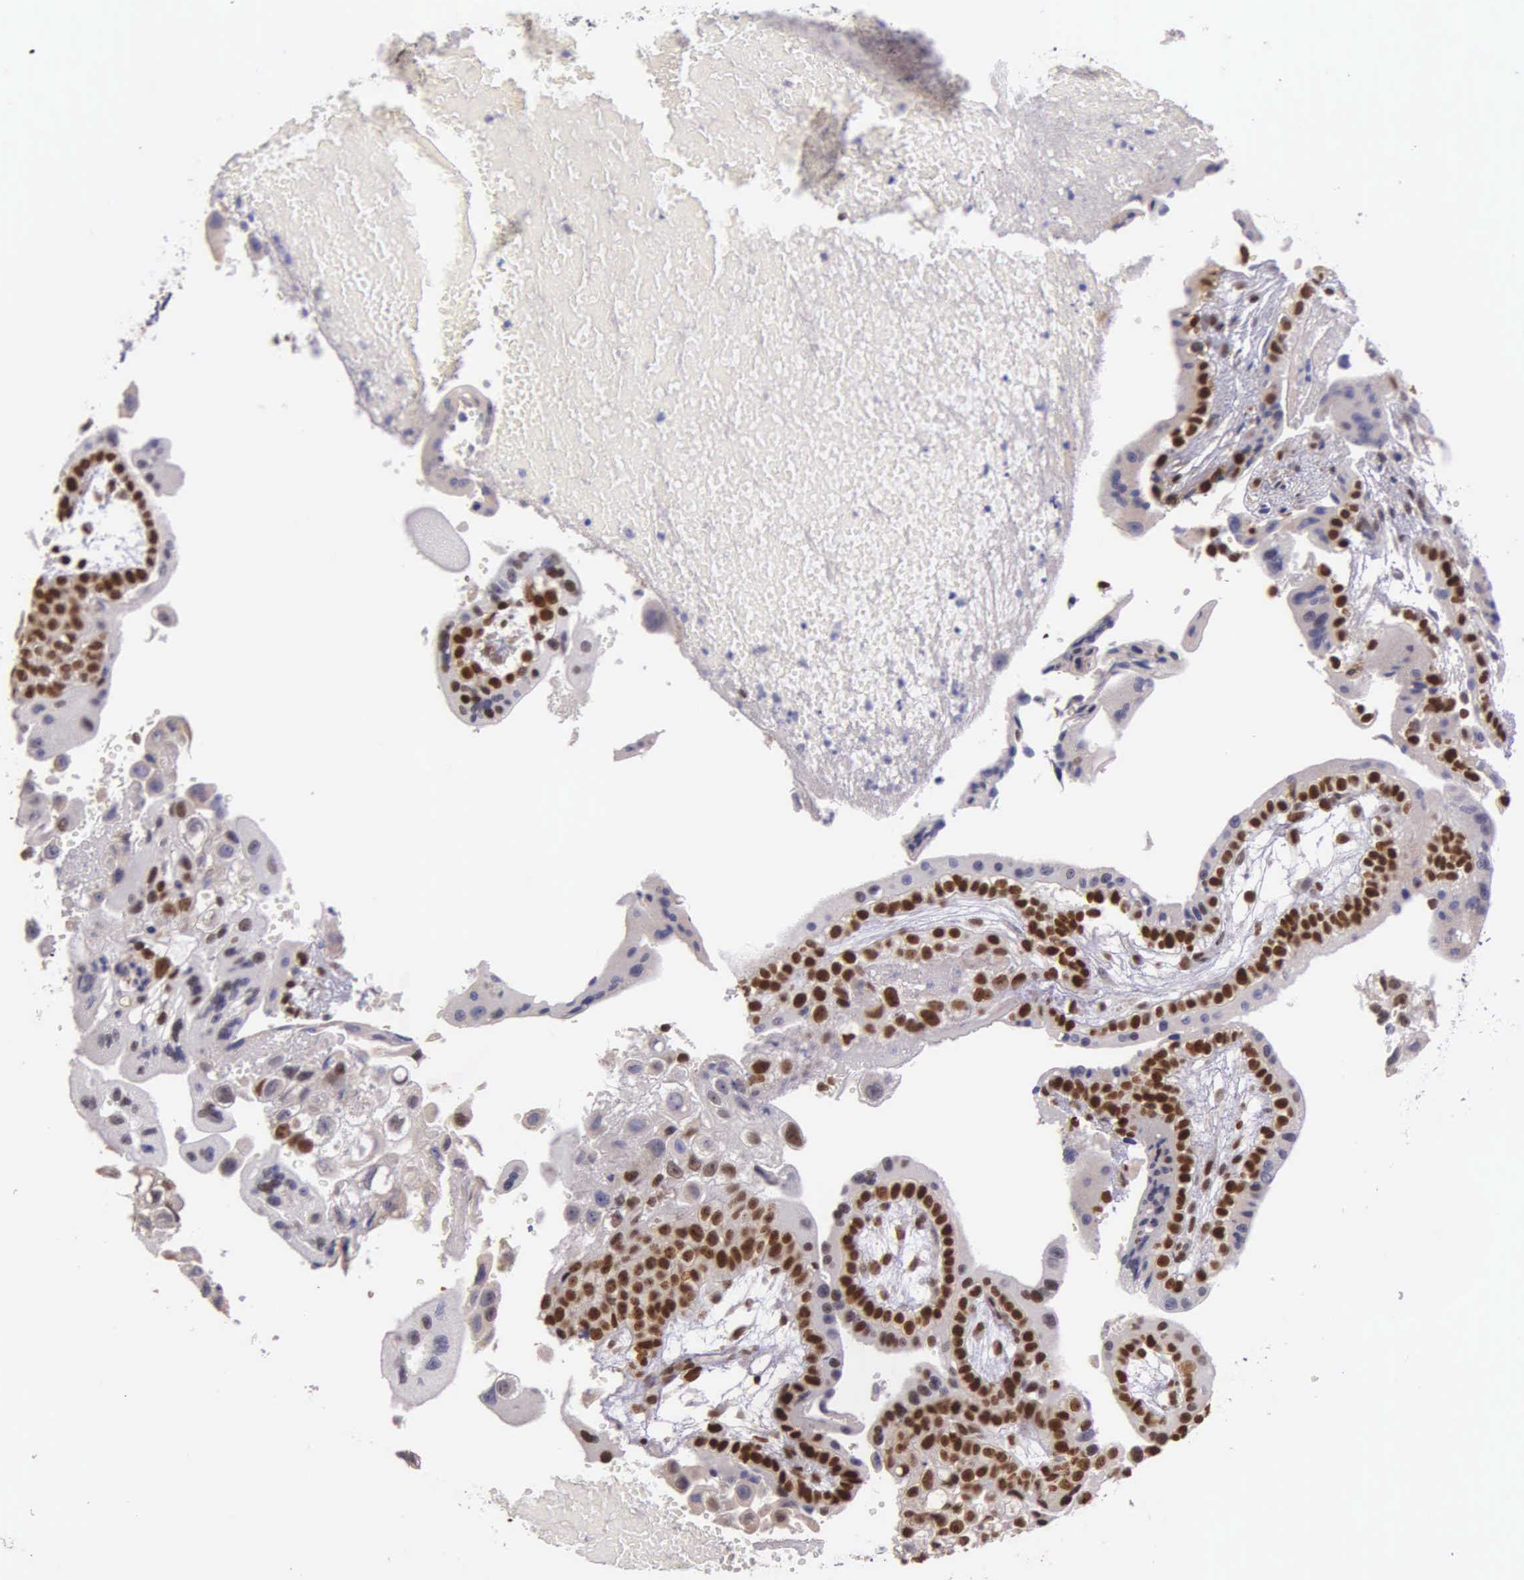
{"staining": {"intensity": "moderate", "quantity": "<25%", "location": "nuclear"}, "tissue": "placenta", "cell_type": "Decidual cells", "image_type": "normal", "snomed": [{"axis": "morphology", "description": "Normal tissue, NOS"}, {"axis": "topography", "description": "Placenta"}], "caption": "High-power microscopy captured an immunohistochemistry micrograph of unremarkable placenta, revealing moderate nuclear staining in approximately <25% of decidual cells.", "gene": "MCM5", "patient": {"sex": "female", "age": 34}}